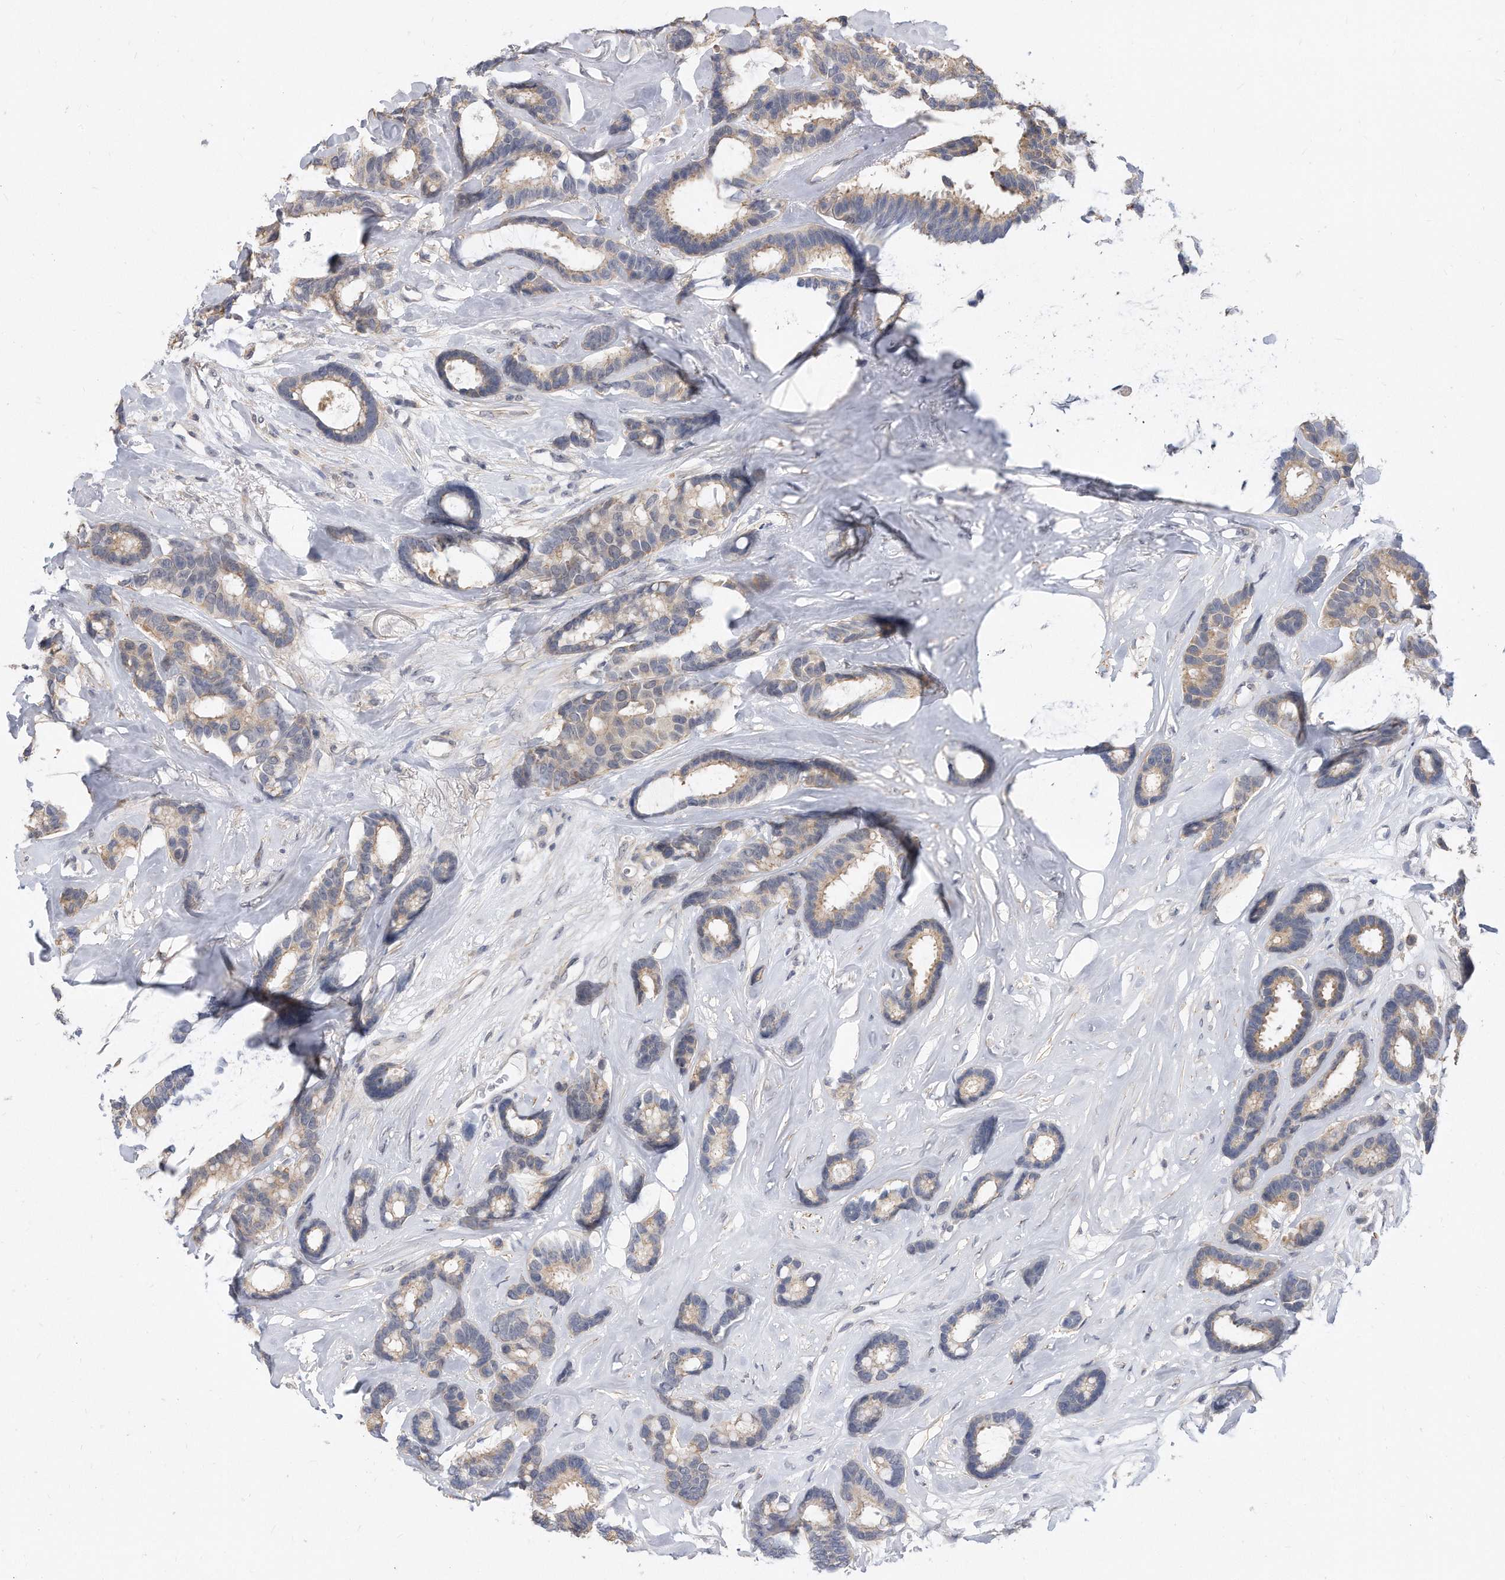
{"staining": {"intensity": "weak", "quantity": "<25%", "location": "cytoplasmic/membranous"}, "tissue": "breast cancer", "cell_type": "Tumor cells", "image_type": "cancer", "snomed": [{"axis": "morphology", "description": "Duct carcinoma"}, {"axis": "topography", "description": "Breast"}], "caption": "Immunohistochemistry (IHC) of human breast intraductal carcinoma exhibits no expression in tumor cells.", "gene": "TCP1", "patient": {"sex": "female", "age": 87}}